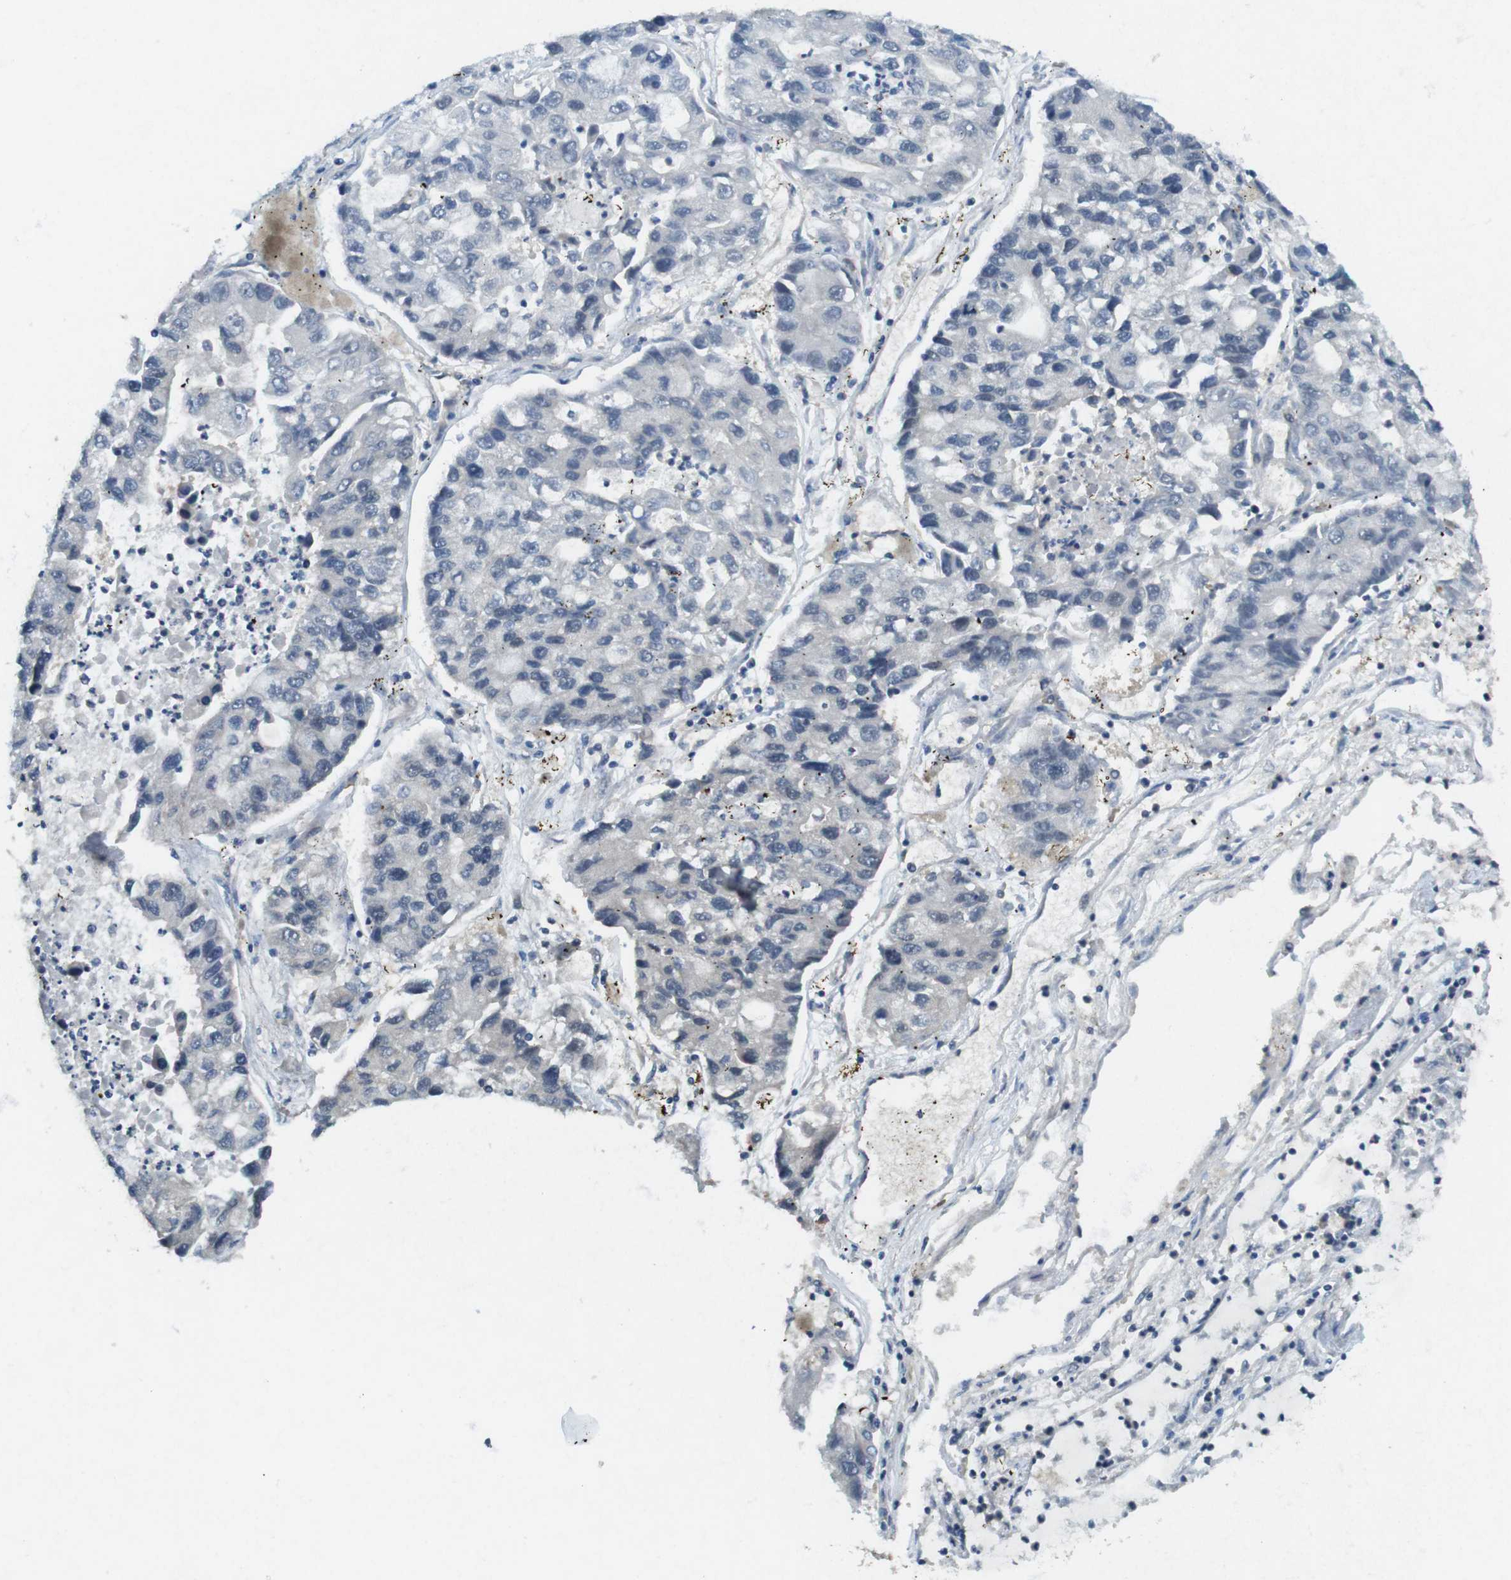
{"staining": {"intensity": "negative", "quantity": "none", "location": "none"}, "tissue": "lung cancer", "cell_type": "Tumor cells", "image_type": "cancer", "snomed": [{"axis": "morphology", "description": "Adenocarcinoma, NOS"}, {"axis": "topography", "description": "Lung"}], "caption": "DAB immunohistochemical staining of human adenocarcinoma (lung) exhibits no significant staining in tumor cells.", "gene": "SUGT1", "patient": {"sex": "female", "age": 51}}